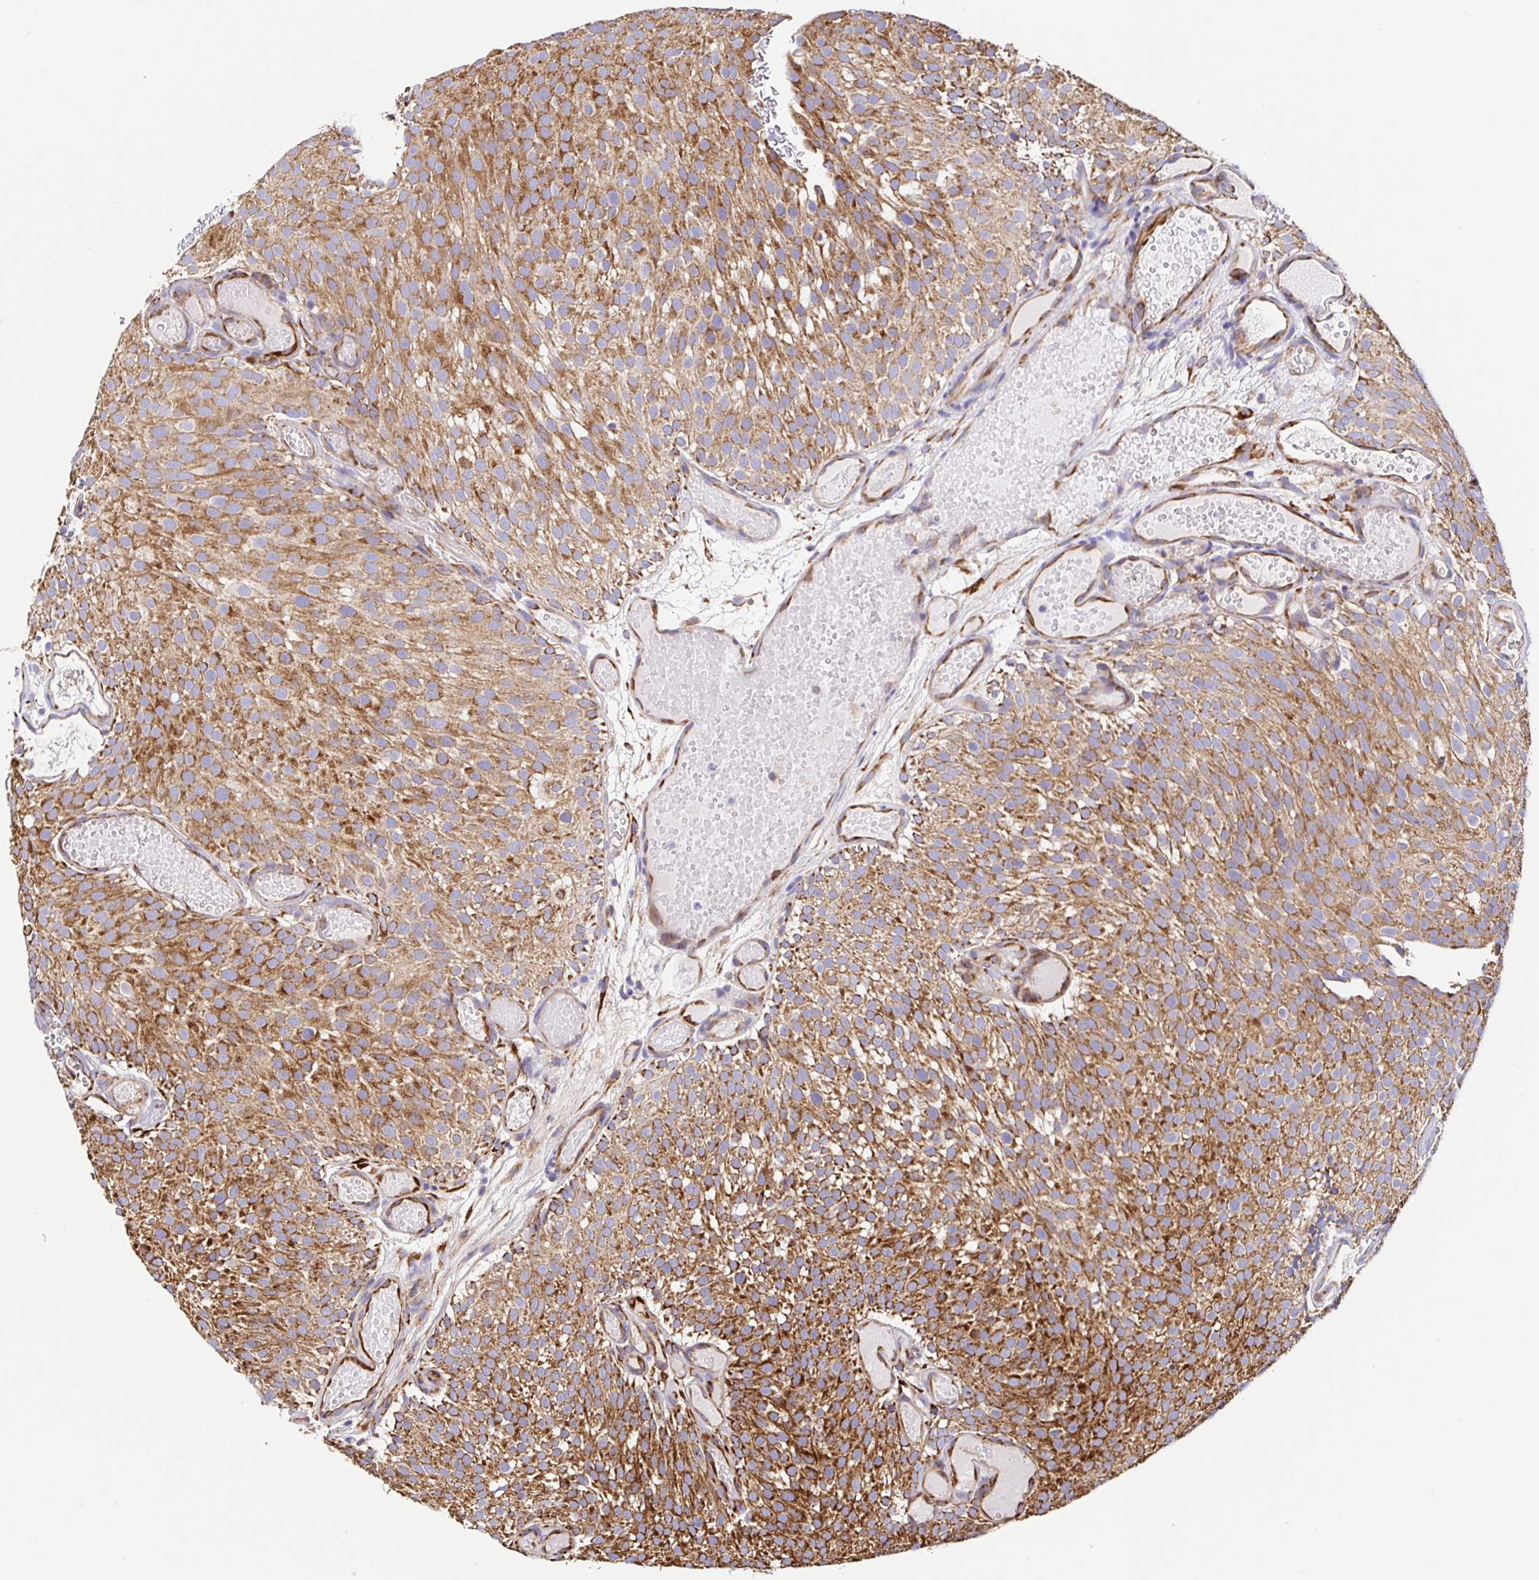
{"staining": {"intensity": "strong", "quantity": ">75%", "location": "cytoplasmic/membranous"}, "tissue": "urothelial cancer", "cell_type": "Tumor cells", "image_type": "cancer", "snomed": [{"axis": "morphology", "description": "Urothelial carcinoma, Low grade"}, {"axis": "topography", "description": "Urinary bladder"}], "caption": "Low-grade urothelial carcinoma tissue shows strong cytoplasmic/membranous staining in approximately >75% of tumor cells, visualized by immunohistochemistry. (Brightfield microscopy of DAB IHC at high magnification).", "gene": "MAOA", "patient": {"sex": "male", "age": 78}}